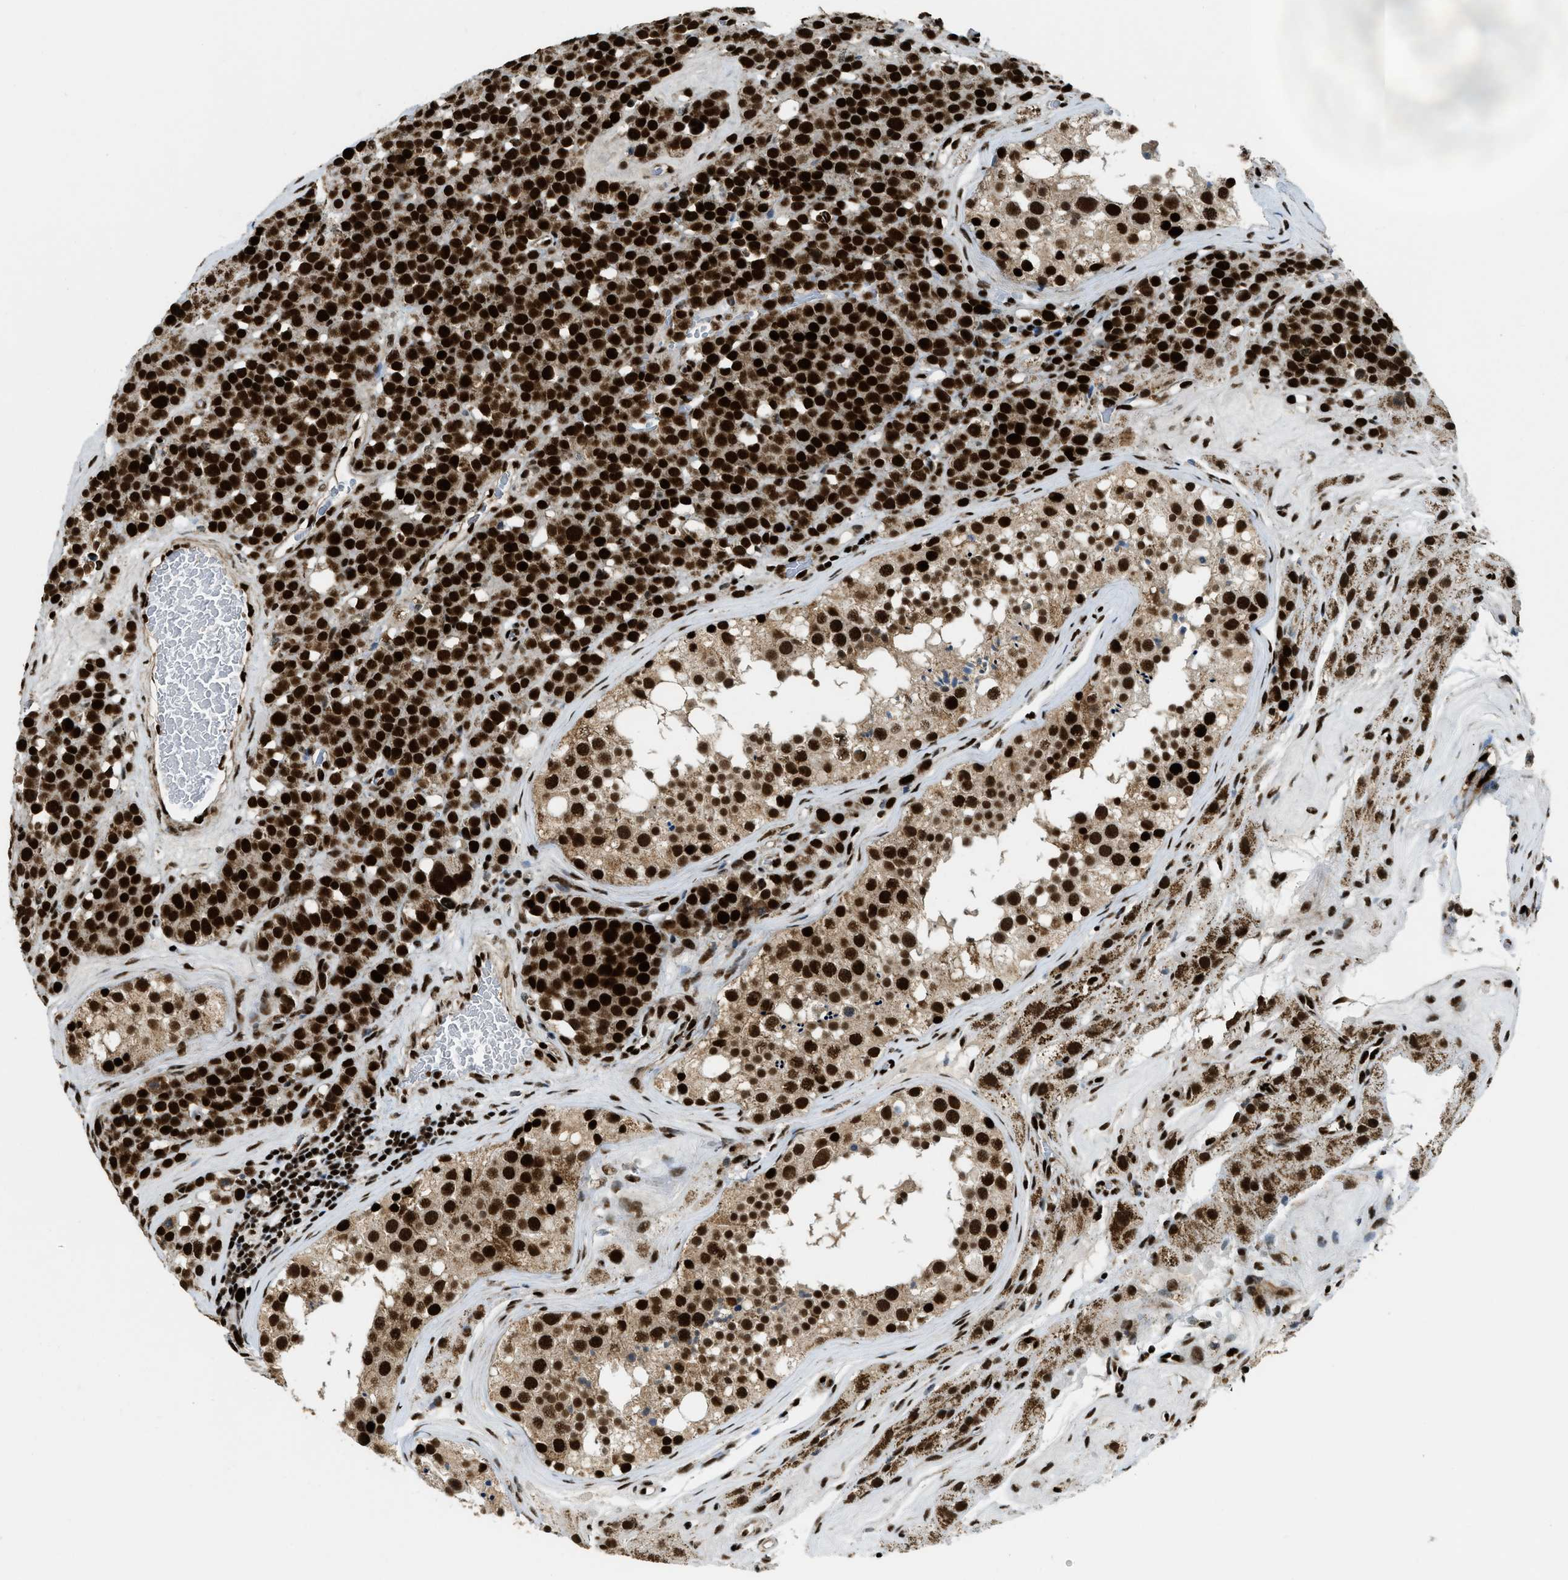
{"staining": {"intensity": "strong", "quantity": ">75%", "location": "nuclear"}, "tissue": "testis cancer", "cell_type": "Tumor cells", "image_type": "cancer", "snomed": [{"axis": "morphology", "description": "Seminoma, NOS"}, {"axis": "topography", "description": "Testis"}], "caption": "IHC micrograph of seminoma (testis) stained for a protein (brown), which exhibits high levels of strong nuclear positivity in approximately >75% of tumor cells.", "gene": "GABPB1", "patient": {"sex": "male", "age": 71}}